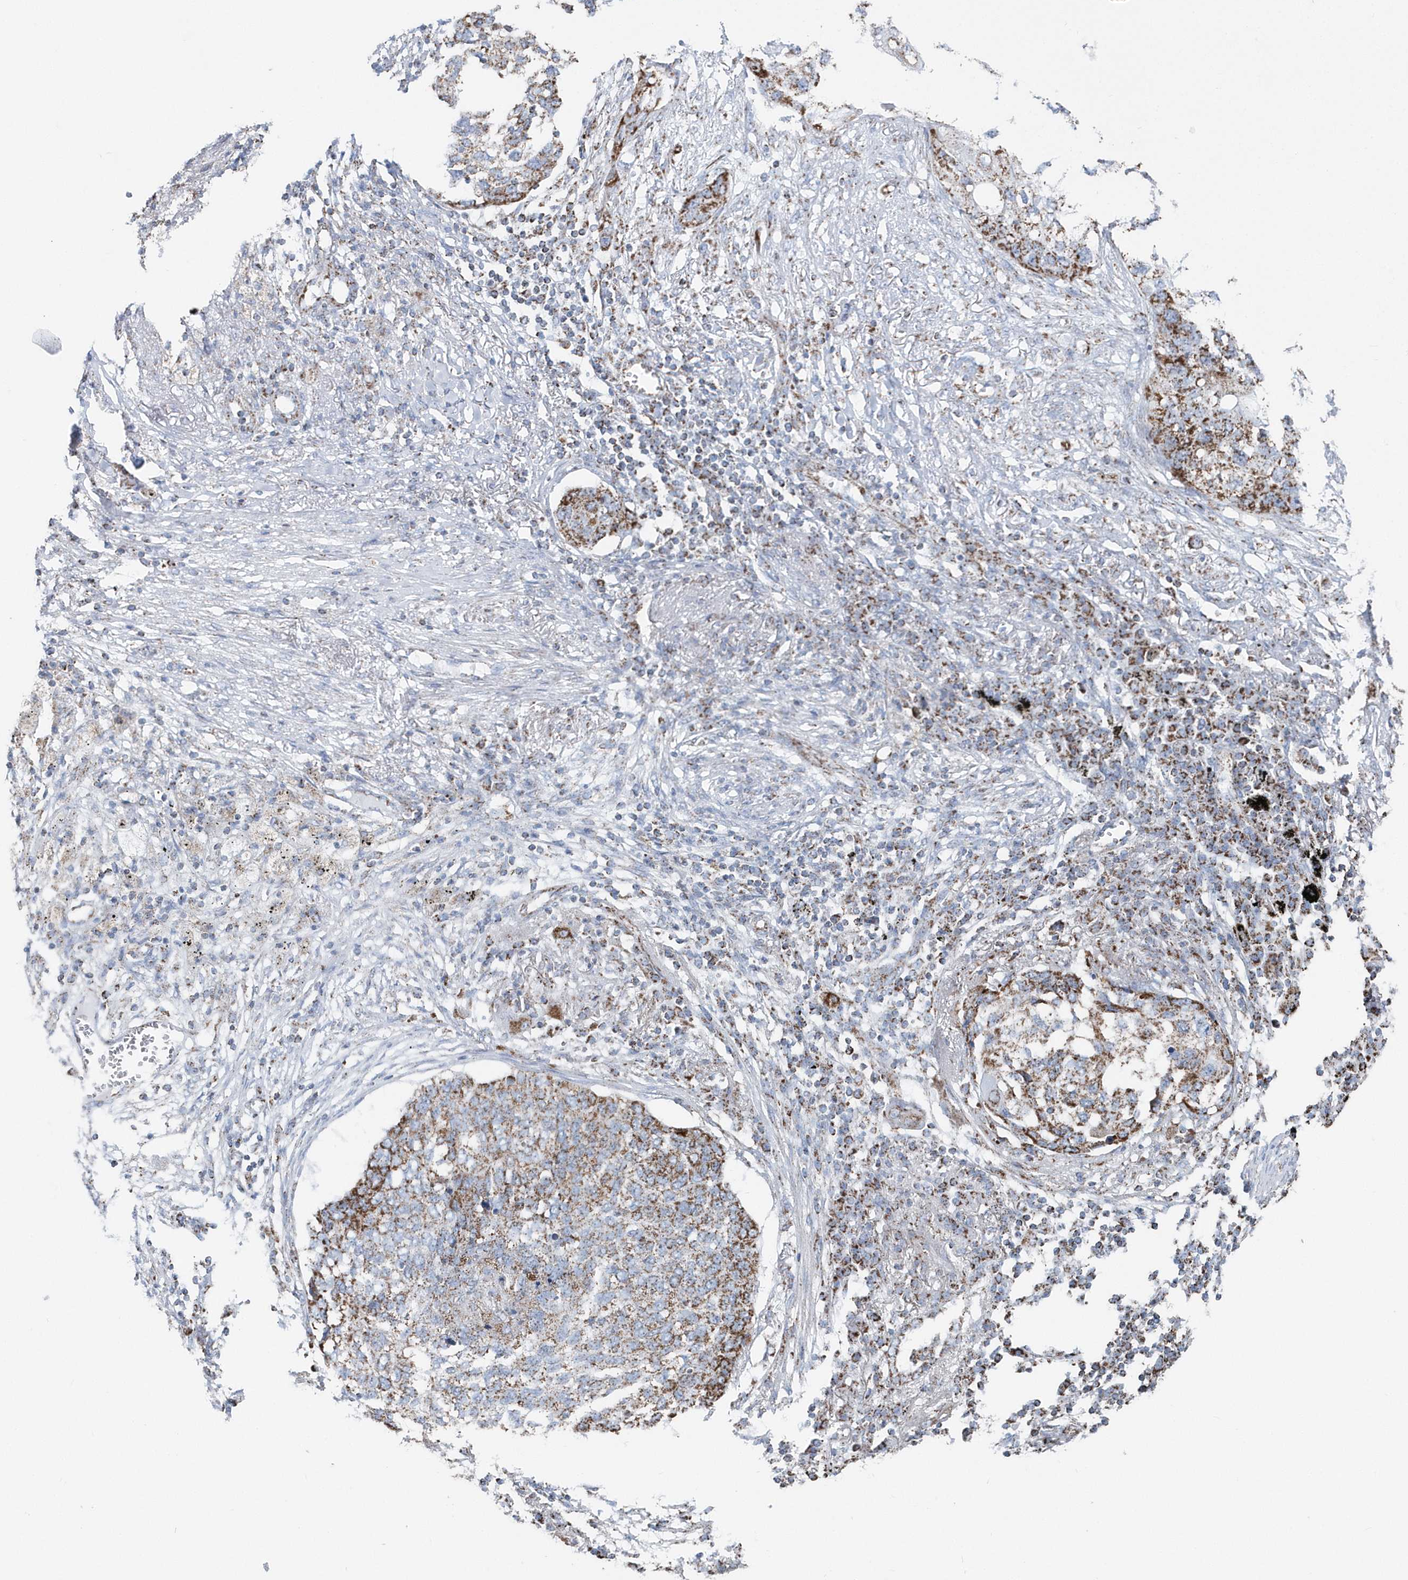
{"staining": {"intensity": "moderate", "quantity": ">75%", "location": "cytoplasmic/membranous"}, "tissue": "lung cancer", "cell_type": "Tumor cells", "image_type": "cancer", "snomed": [{"axis": "morphology", "description": "Squamous cell carcinoma, NOS"}, {"axis": "topography", "description": "Lung"}], "caption": "Moderate cytoplasmic/membranous positivity for a protein is appreciated in approximately >75% of tumor cells of squamous cell carcinoma (lung) using immunohistochemistry (IHC).", "gene": "TMCO6", "patient": {"sex": "female", "age": 63}}